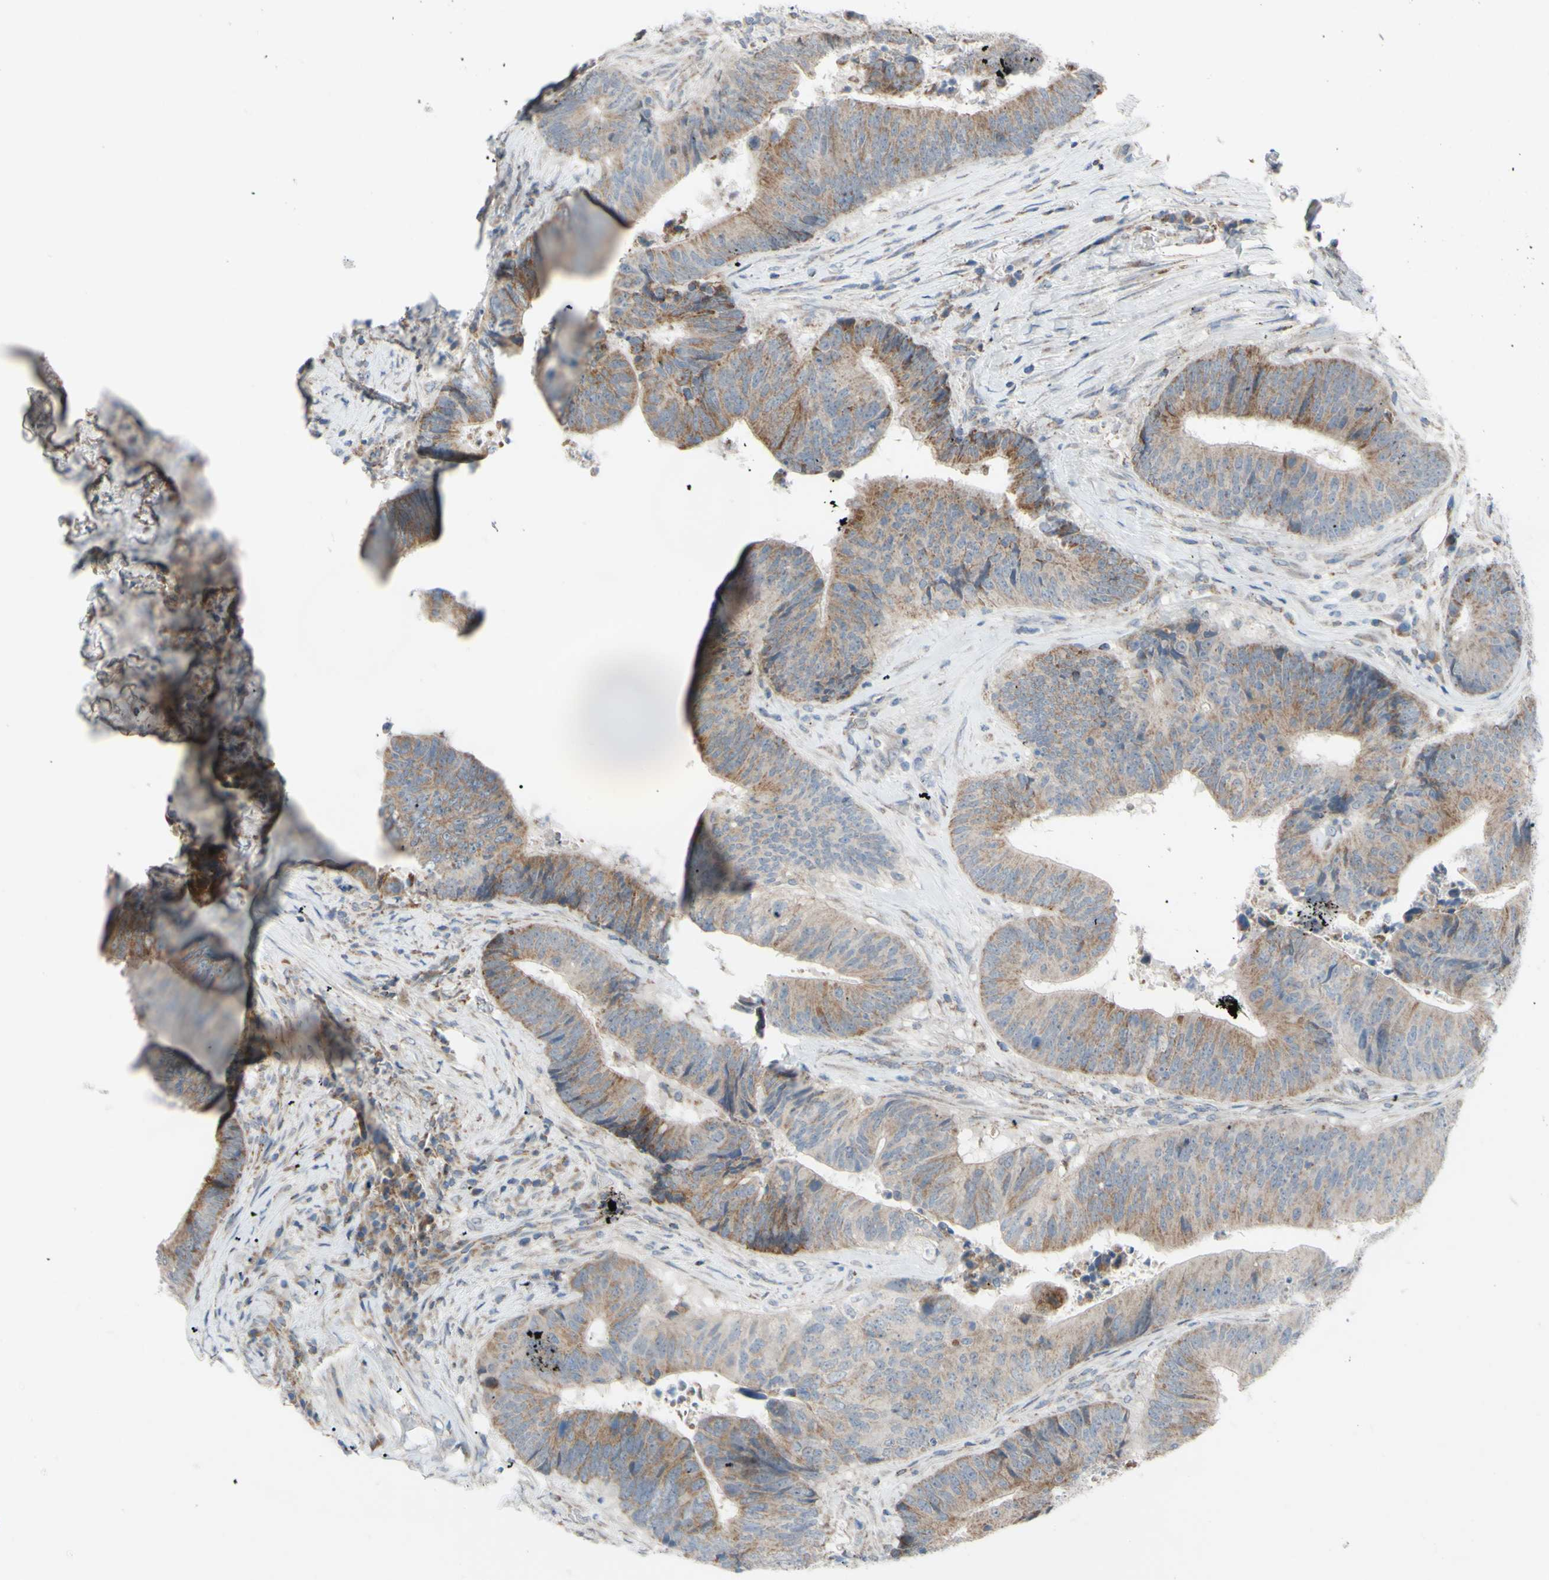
{"staining": {"intensity": "weak", "quantity": "25%-75%", "location": "cytoplasmic/membranous"}, "tissue": "colorectal cancer", "cell_type": "Tumor cells", "image_type": "cancer", "snomed": [{"axis": "morphology", "description": "Adenocarcinoma, NOS"}, {"axis": "topography", "description": "Rectum"}], "caption": "Immunohistochemistry of colorectal adenocarcinoma demonstrates low levels of weak cytoplasmic/membranous expression in approximately 25%-75% of tumor cells.", "gene": "GLT8D1", "patient": {"sex": "male", "age": 72}}